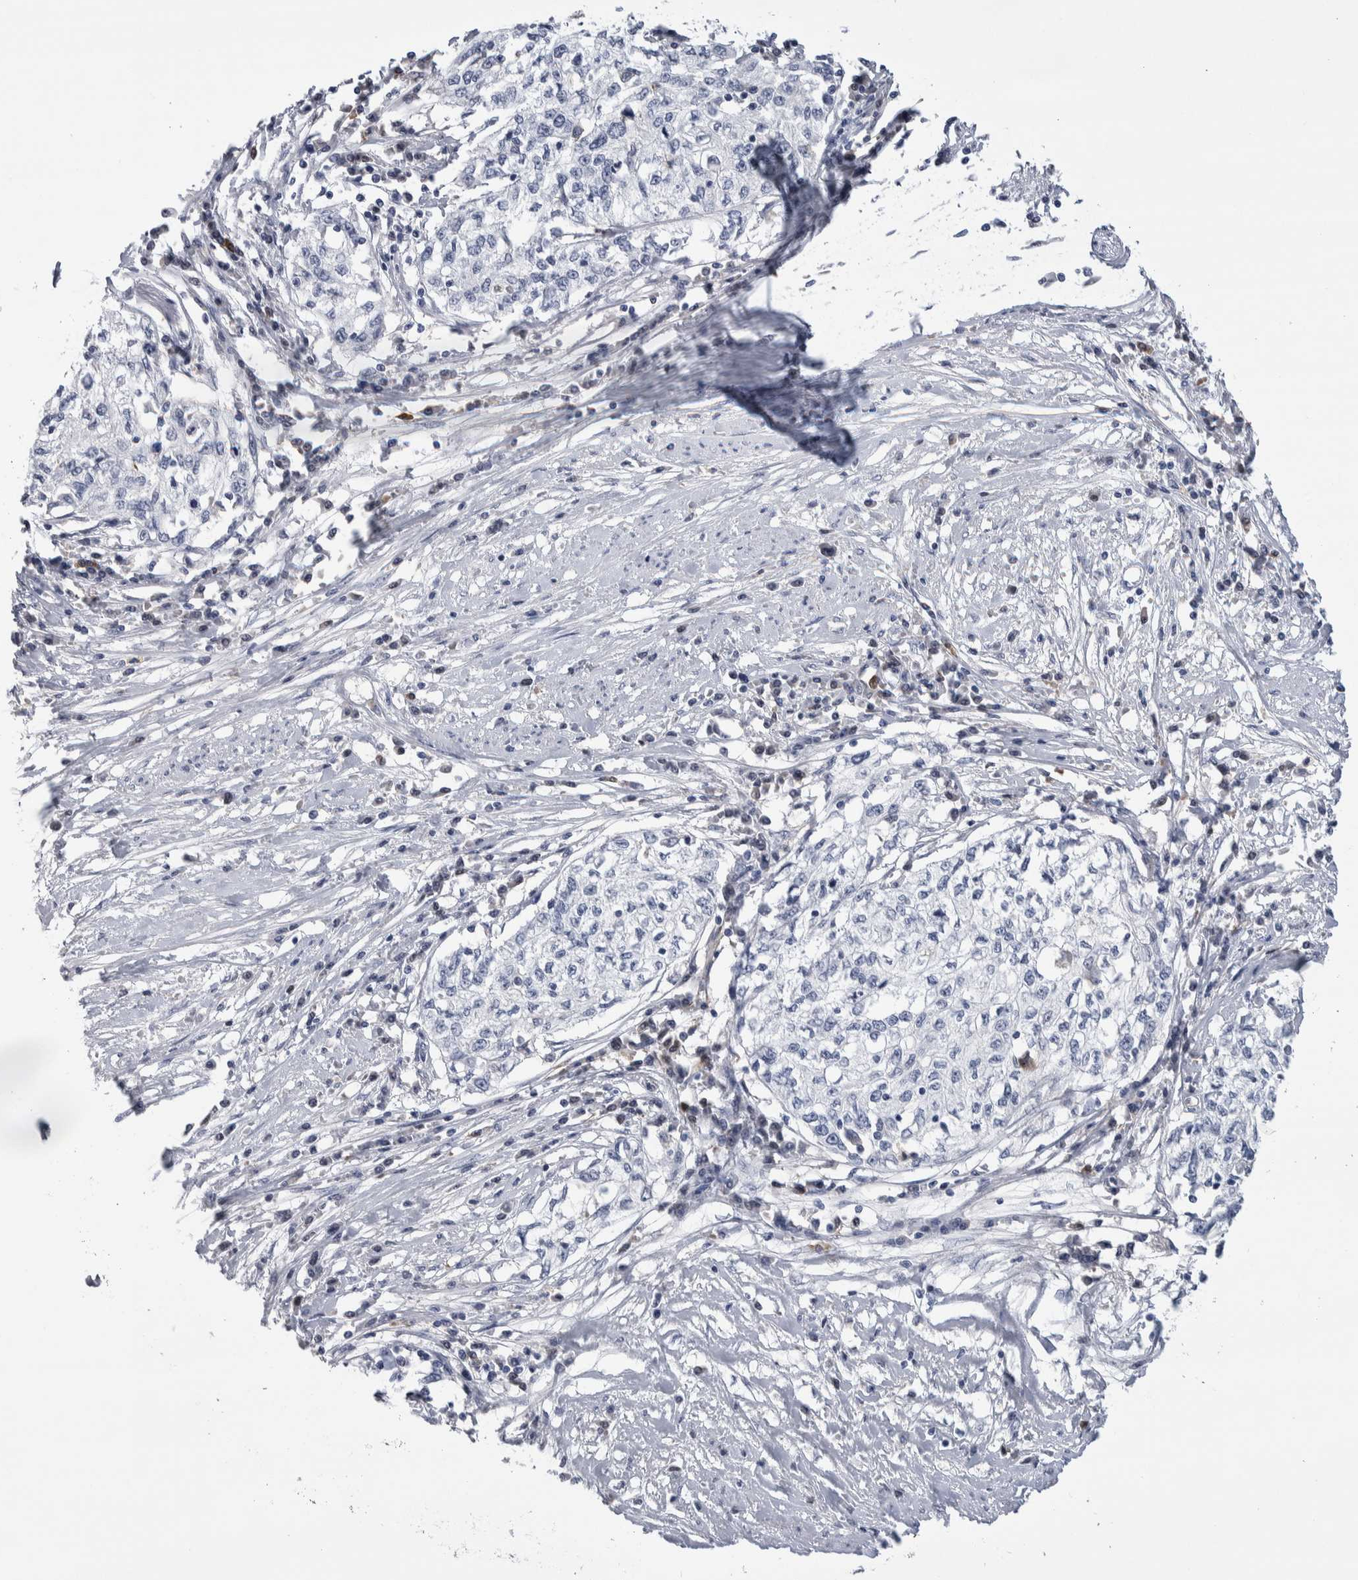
{"staining": {"intensity": "negative", "quantity": "none", "location": "none"}, "tissue": "cervical cancer", "cell_type": "Tumor cells", "image_type": "cancer", "snomed": [{"axis": "morphology", "description": "Squamous cell carcinoma, NOS"}, {"axis": "topography", "description": "Cervix"}], "caption": "The immunohistochemistry (IHC) histopathology image has no significant expression in tumor cells of squamous cell carcinoma (cervical) tissue.", "gene": "LURAP1L", "patient": {"sex": "female", "age": 57}}